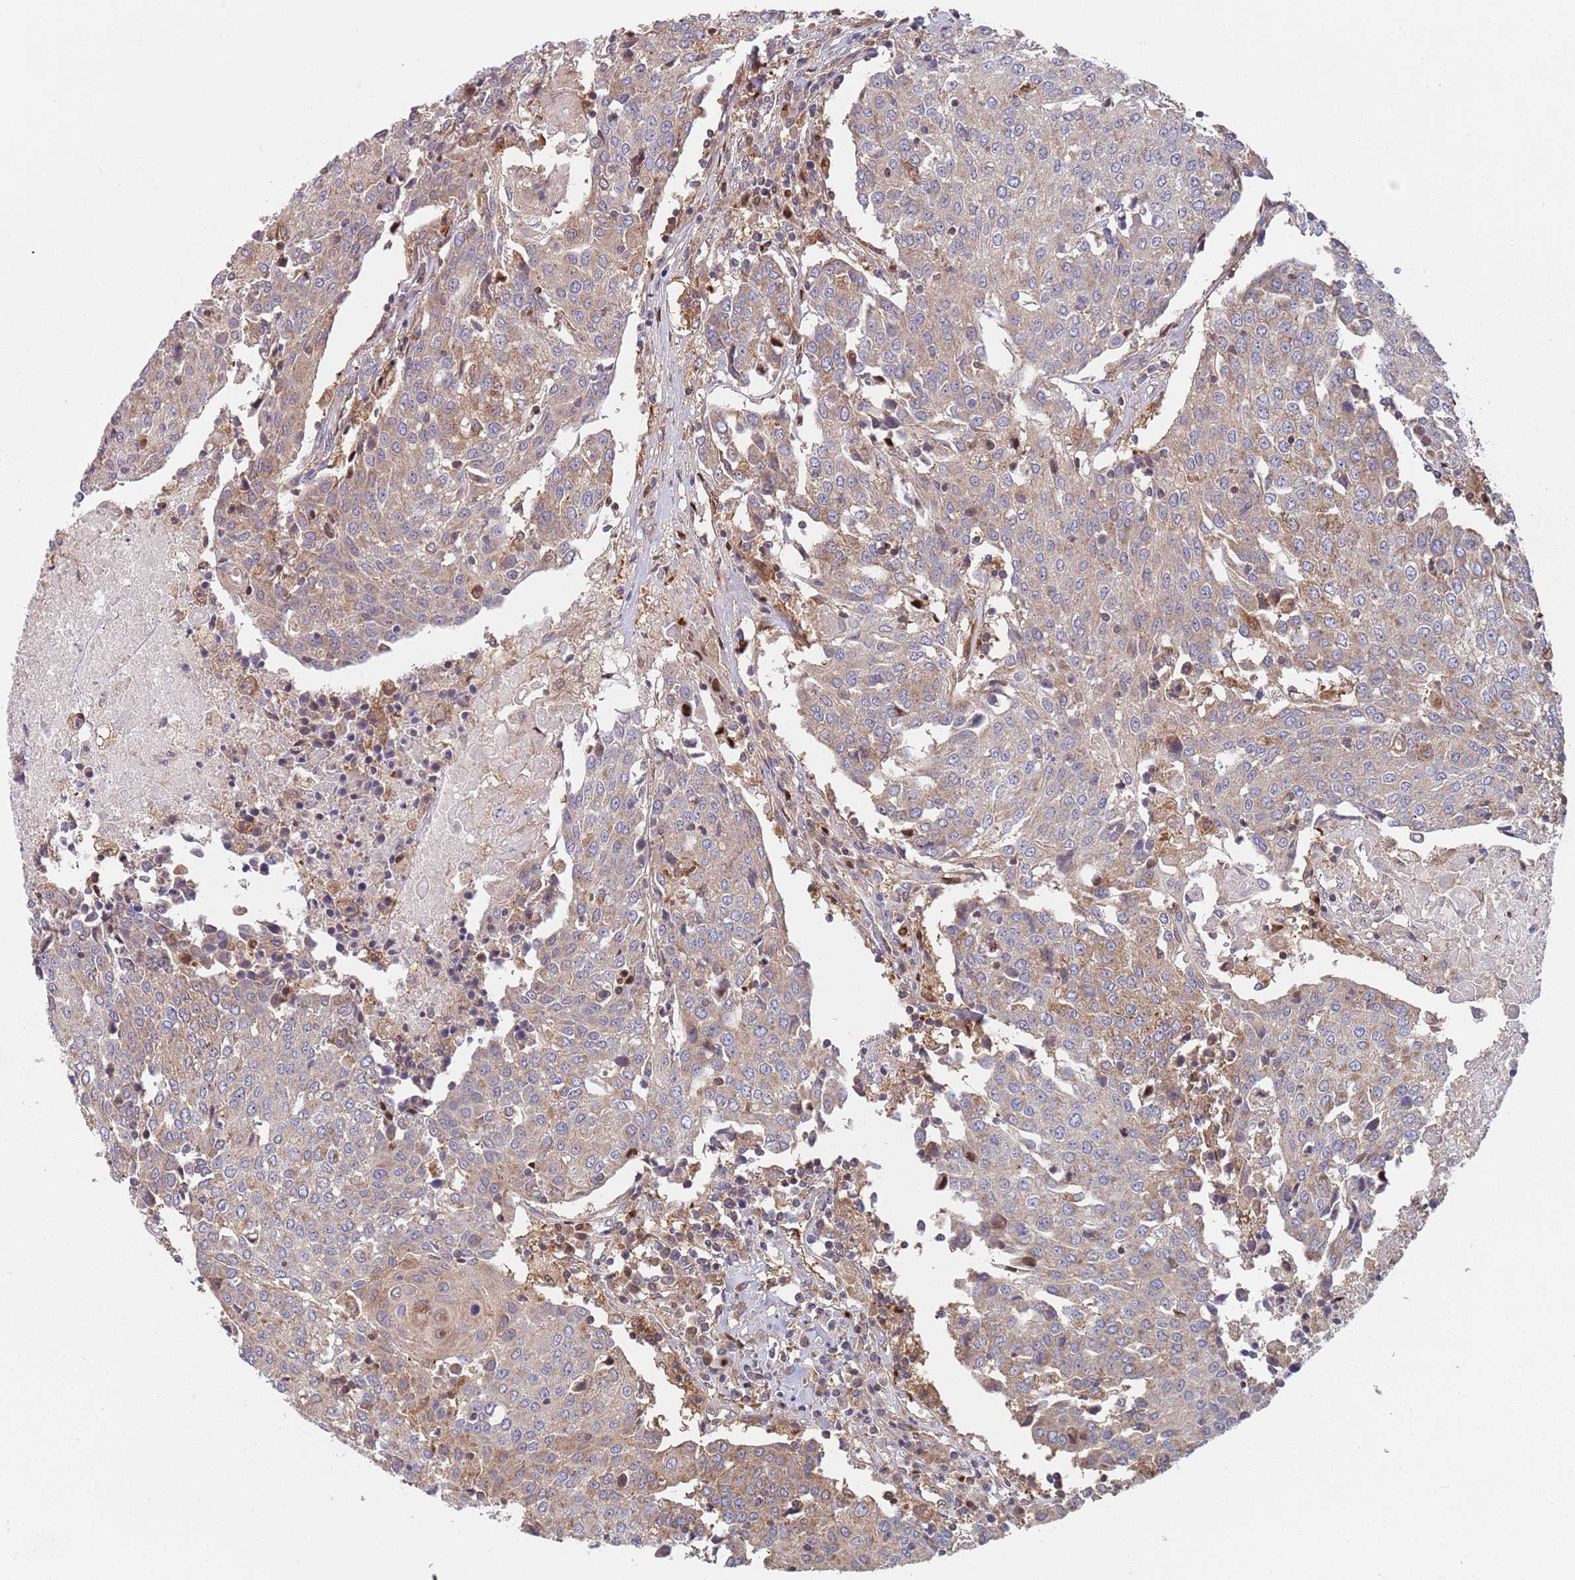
{"staining": {"intensity": "weak", "quantity": "25%-75%", "location": "cytoplasmic/membranous,nuclear"}, "tissue": "urothelial cancer", "cell_type": "Tumor cells", "image_type": "cancer", "snomed": [{"axis": "morphology", "description": "Urothelial carcinoma, High grade"}, {"axis": "topography", "description": "Urinary bladder"}], "caption": "Urothelial carcinoma (high-grade) stained with a protein marker exhibits weak staining in tumor cells.", "gene": "GDI2", "patient": {"sex": "female", "age": 85}}